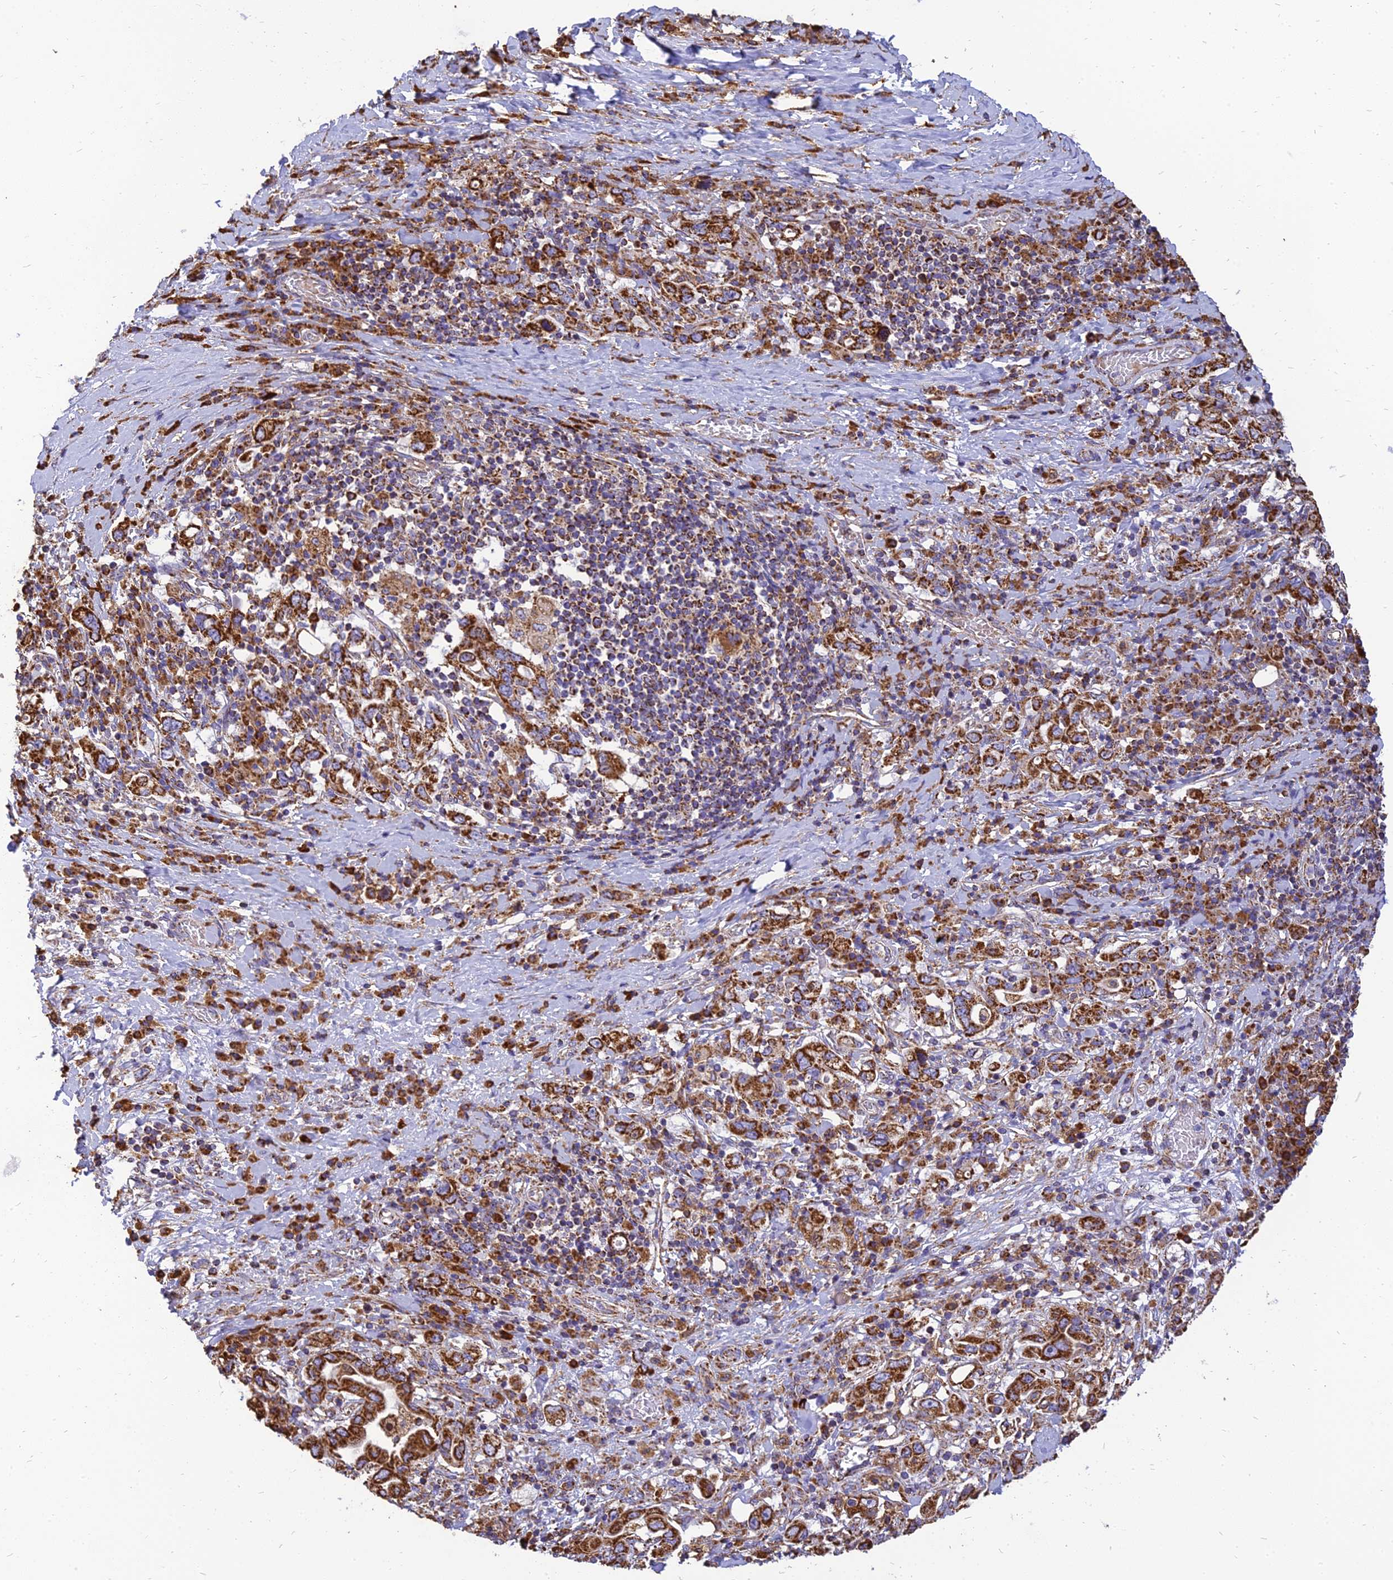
{"staining": {"intensity": "strong", "quantity": ">75%", "location": "cytoplasmic/membranous"}, "tissue": "stomach cancer", "cell_type": "Tumor cells", "image_type": "cancer", "snomed": [{"axis": "morphology", "description": "Adenocarcinoma, NOS"}, {"axis": "topography", "description": "Stomach, upper"}, {"axis": "topography", "description": "Stomach"}], "caption": "Immunohistochemical staining of stomach cancer (adenocarcinoma) shows high levels of strong cytoplasmic/membranous staining in about >75% of tumor cells.", "gene": "THUMPD2", "patient": {"sex": "male", "age": 62}}